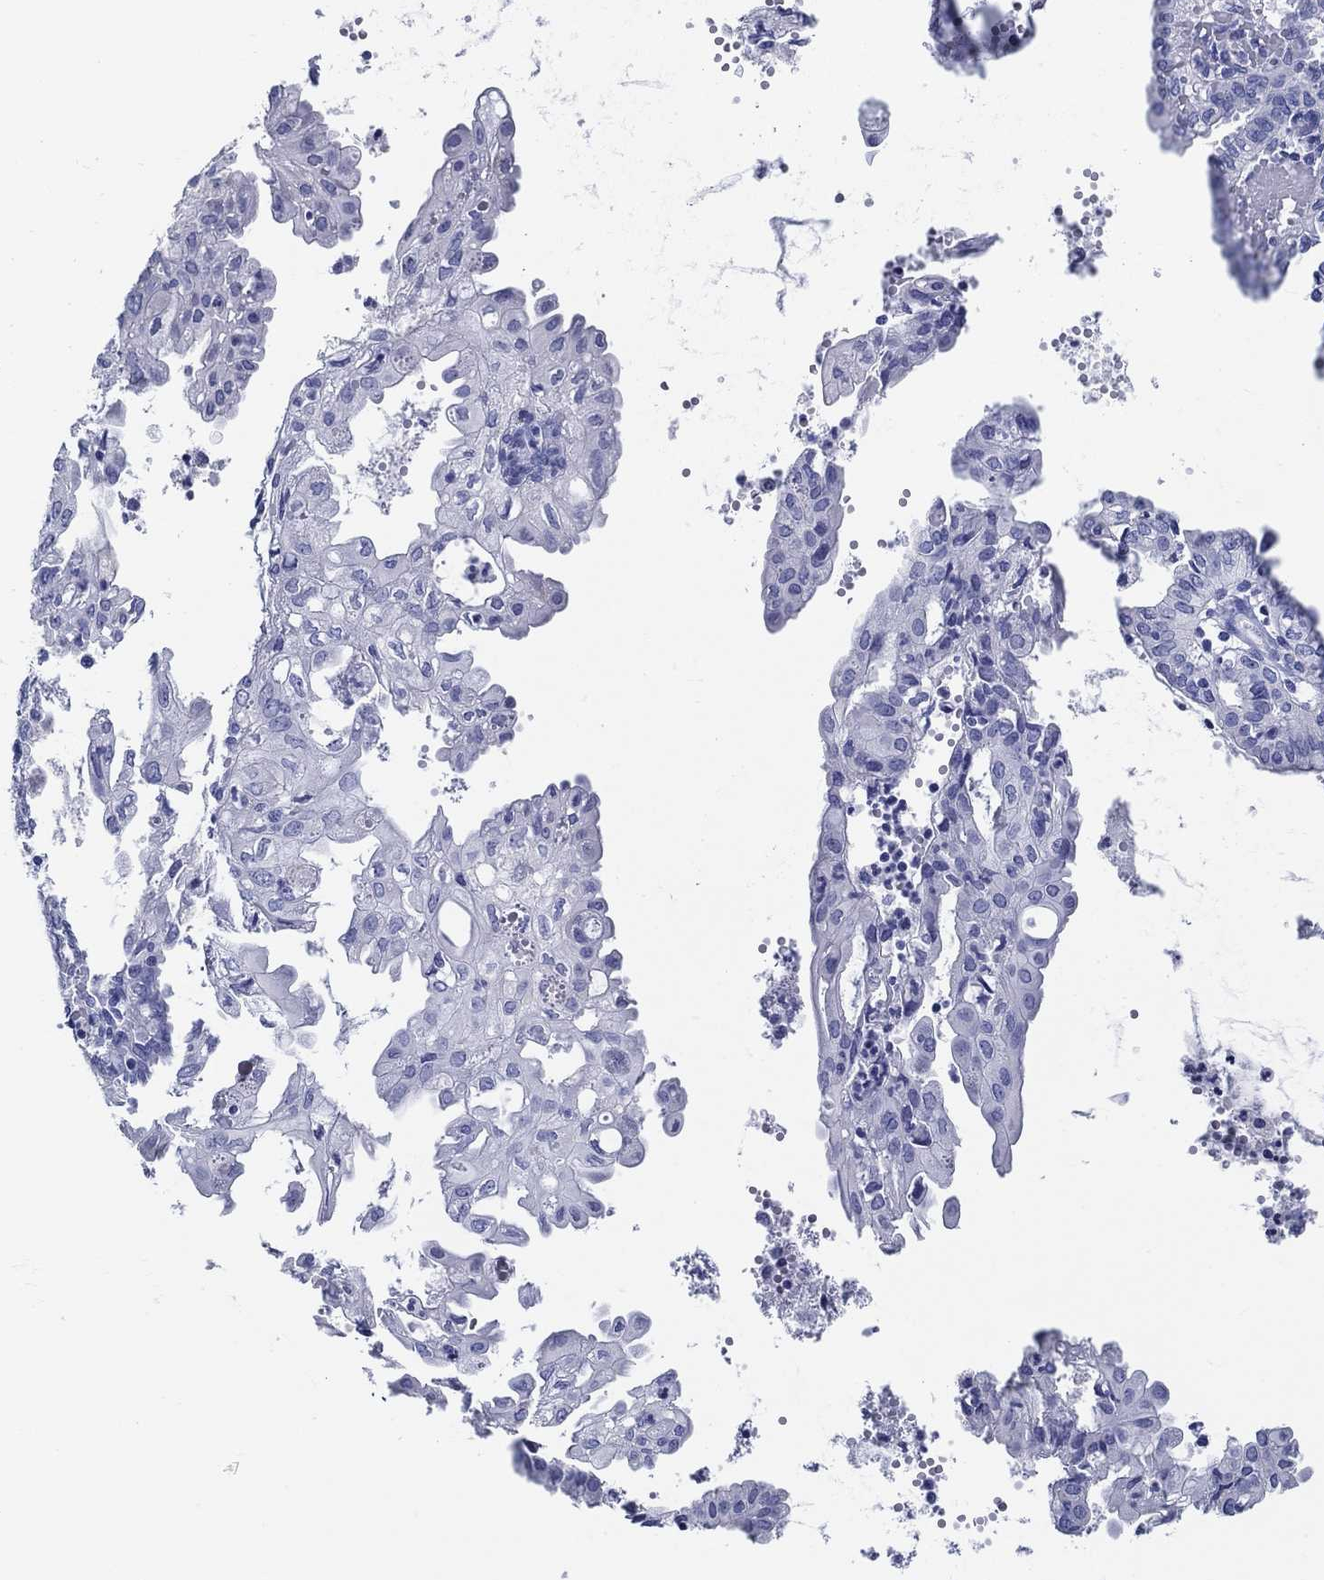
{"staining": {"intensity": "negative", "quantity": "none", "location": "none"}, "tissue": "endometrial cancer", "cell_type": "Tumor cells", "image_type": "cancer", "snomed": [{"axis": "morphology", "description": "Adenocarcinoma, NOS"}, {"axis": "topography", "description": "Endometrium"}], "caption": "Immunohistochemical staining of human endometrial cancer displays no significant staining in tumor cells.", "gene": "CRYGS", "patient": {"sex": "female", "age": 68}}